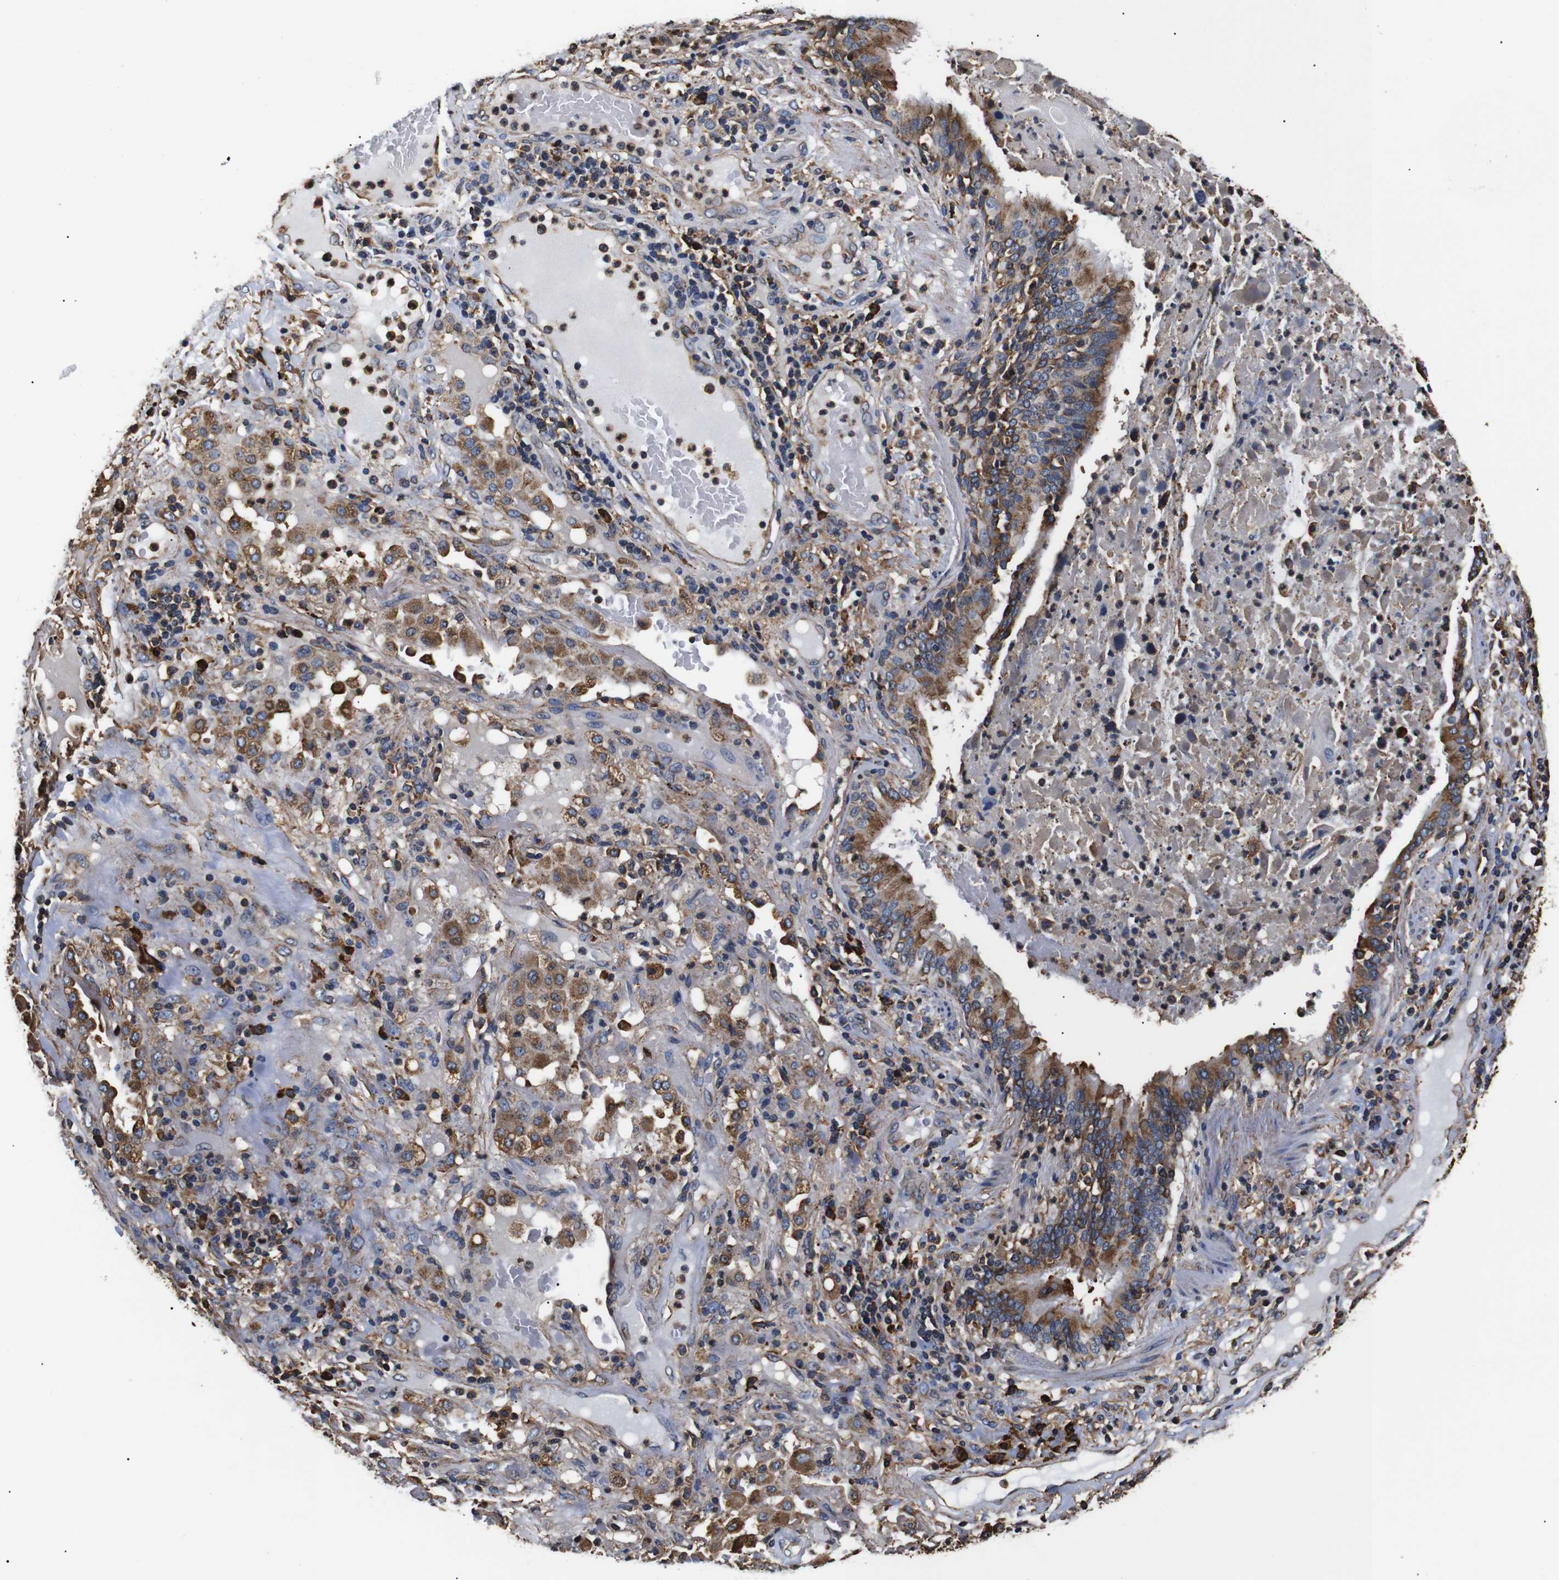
{"staining": {"intensity": "moderate", "quantity": ">75%", "location": "cytoplasmic/membranous"}, "tissue": "lung cancer", "cell_type": "Tumor cells", "image_type": "cancer", "snomed": [{"axis": "morphology", "description": "Squamous cell carcinoma, NOS"}, {"axis": "topography", "description": "Lung"}], "caption": "Immunohistochemical staining of lung cancer displays medium levels of moderate cytoplasmic/membranous protein staining in approximately >75% of tumor cells.", "gene": "HHIP", "patient": {"sex": "male", "age": 57}}